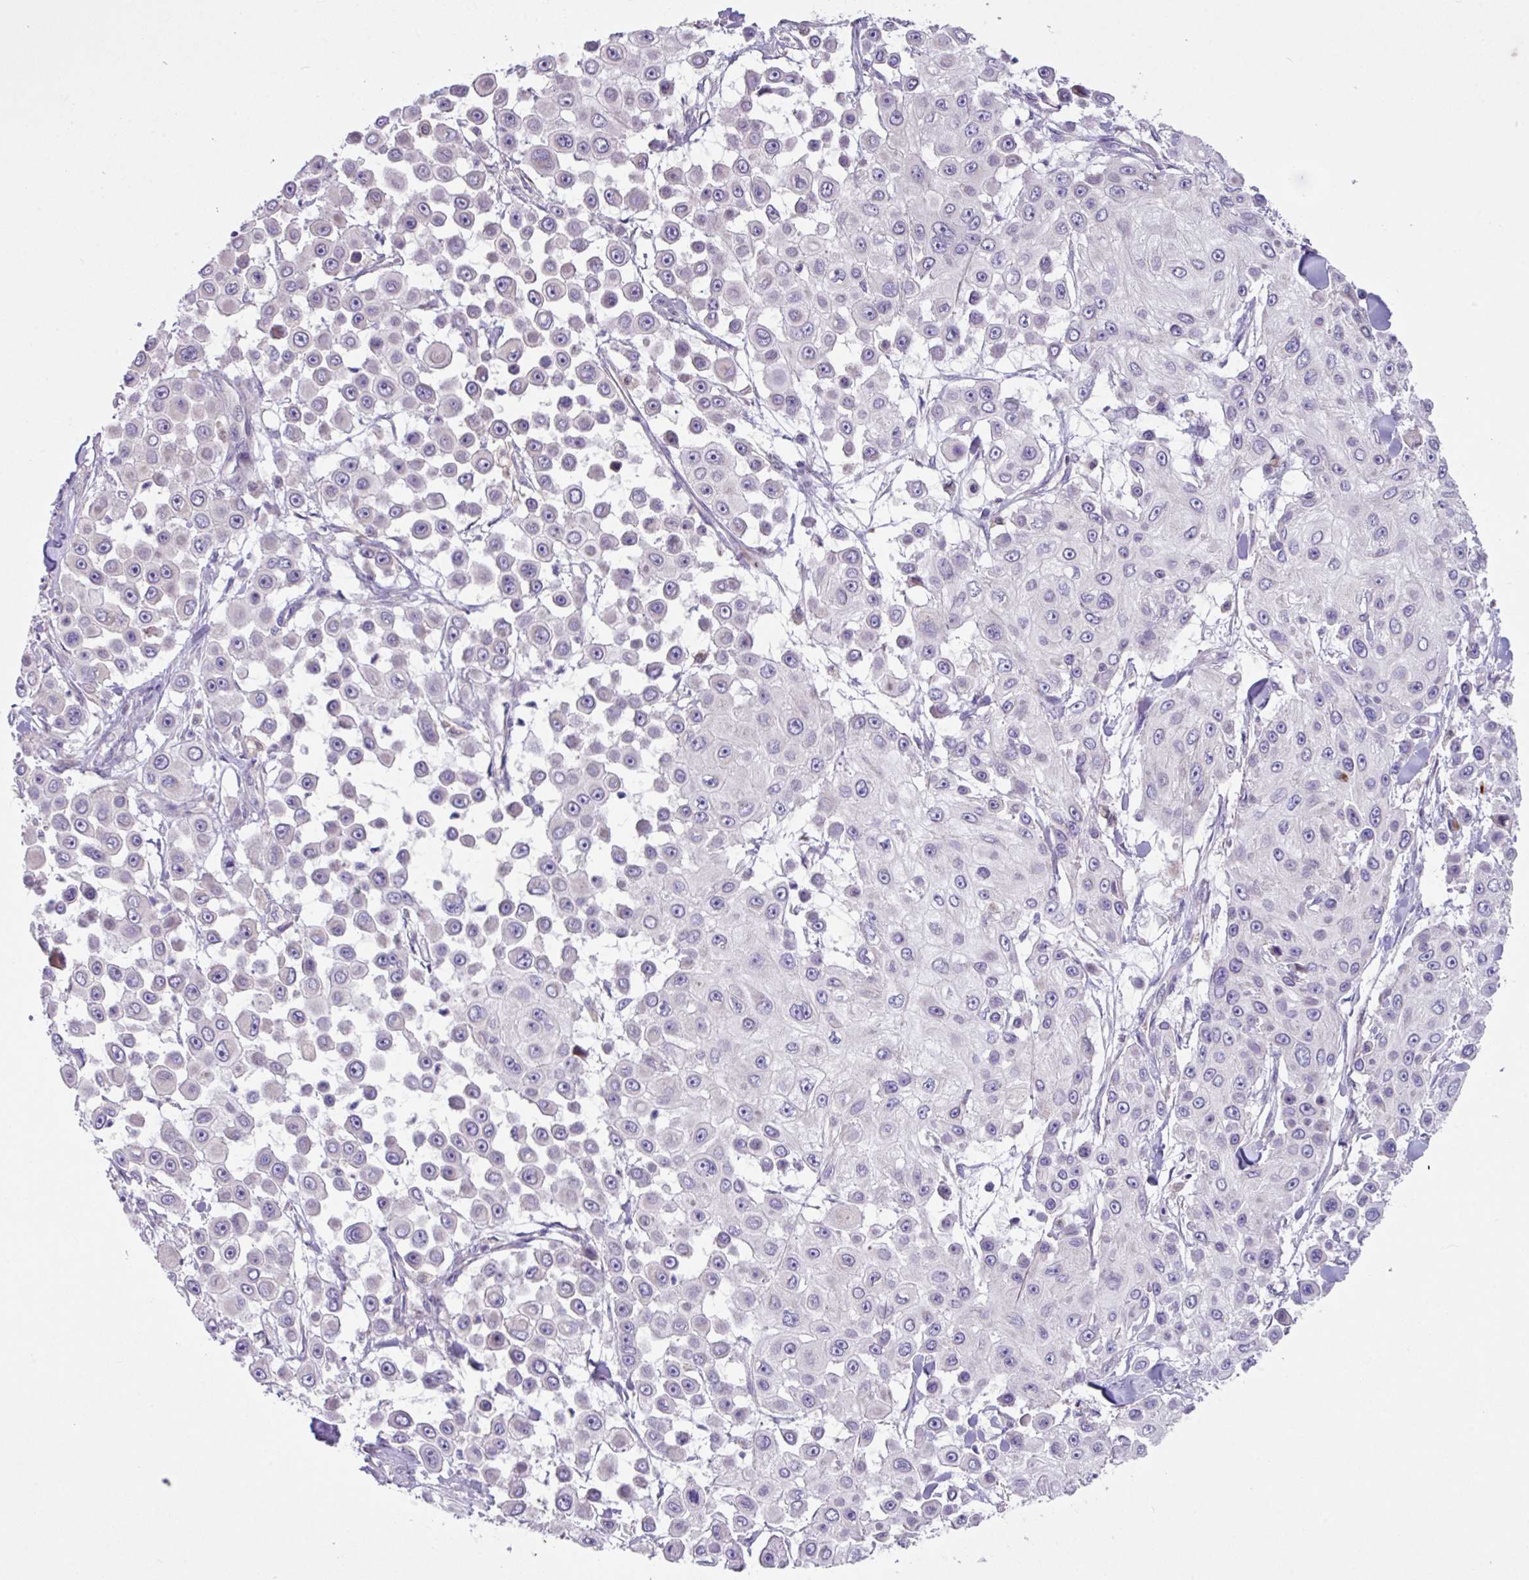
{"staining": {"intensity": "negative", "quantity": "none", "location": "none"}, "tissue": "skin cancer", "cell_type": "Tumor cells", "image_type": "cancer", "snomed": [{"axis": "morphology", "description": "Squamous cell carcinoma, NOS"}, {"axis": "topography", "description": "Skin"}], "caption": "Protein analysis of squamous cell carcinoma (skin) displays no significant expression in tumor cells.", "gene": "IQCJ", "patient": {"sex": "male", "age": 67}}